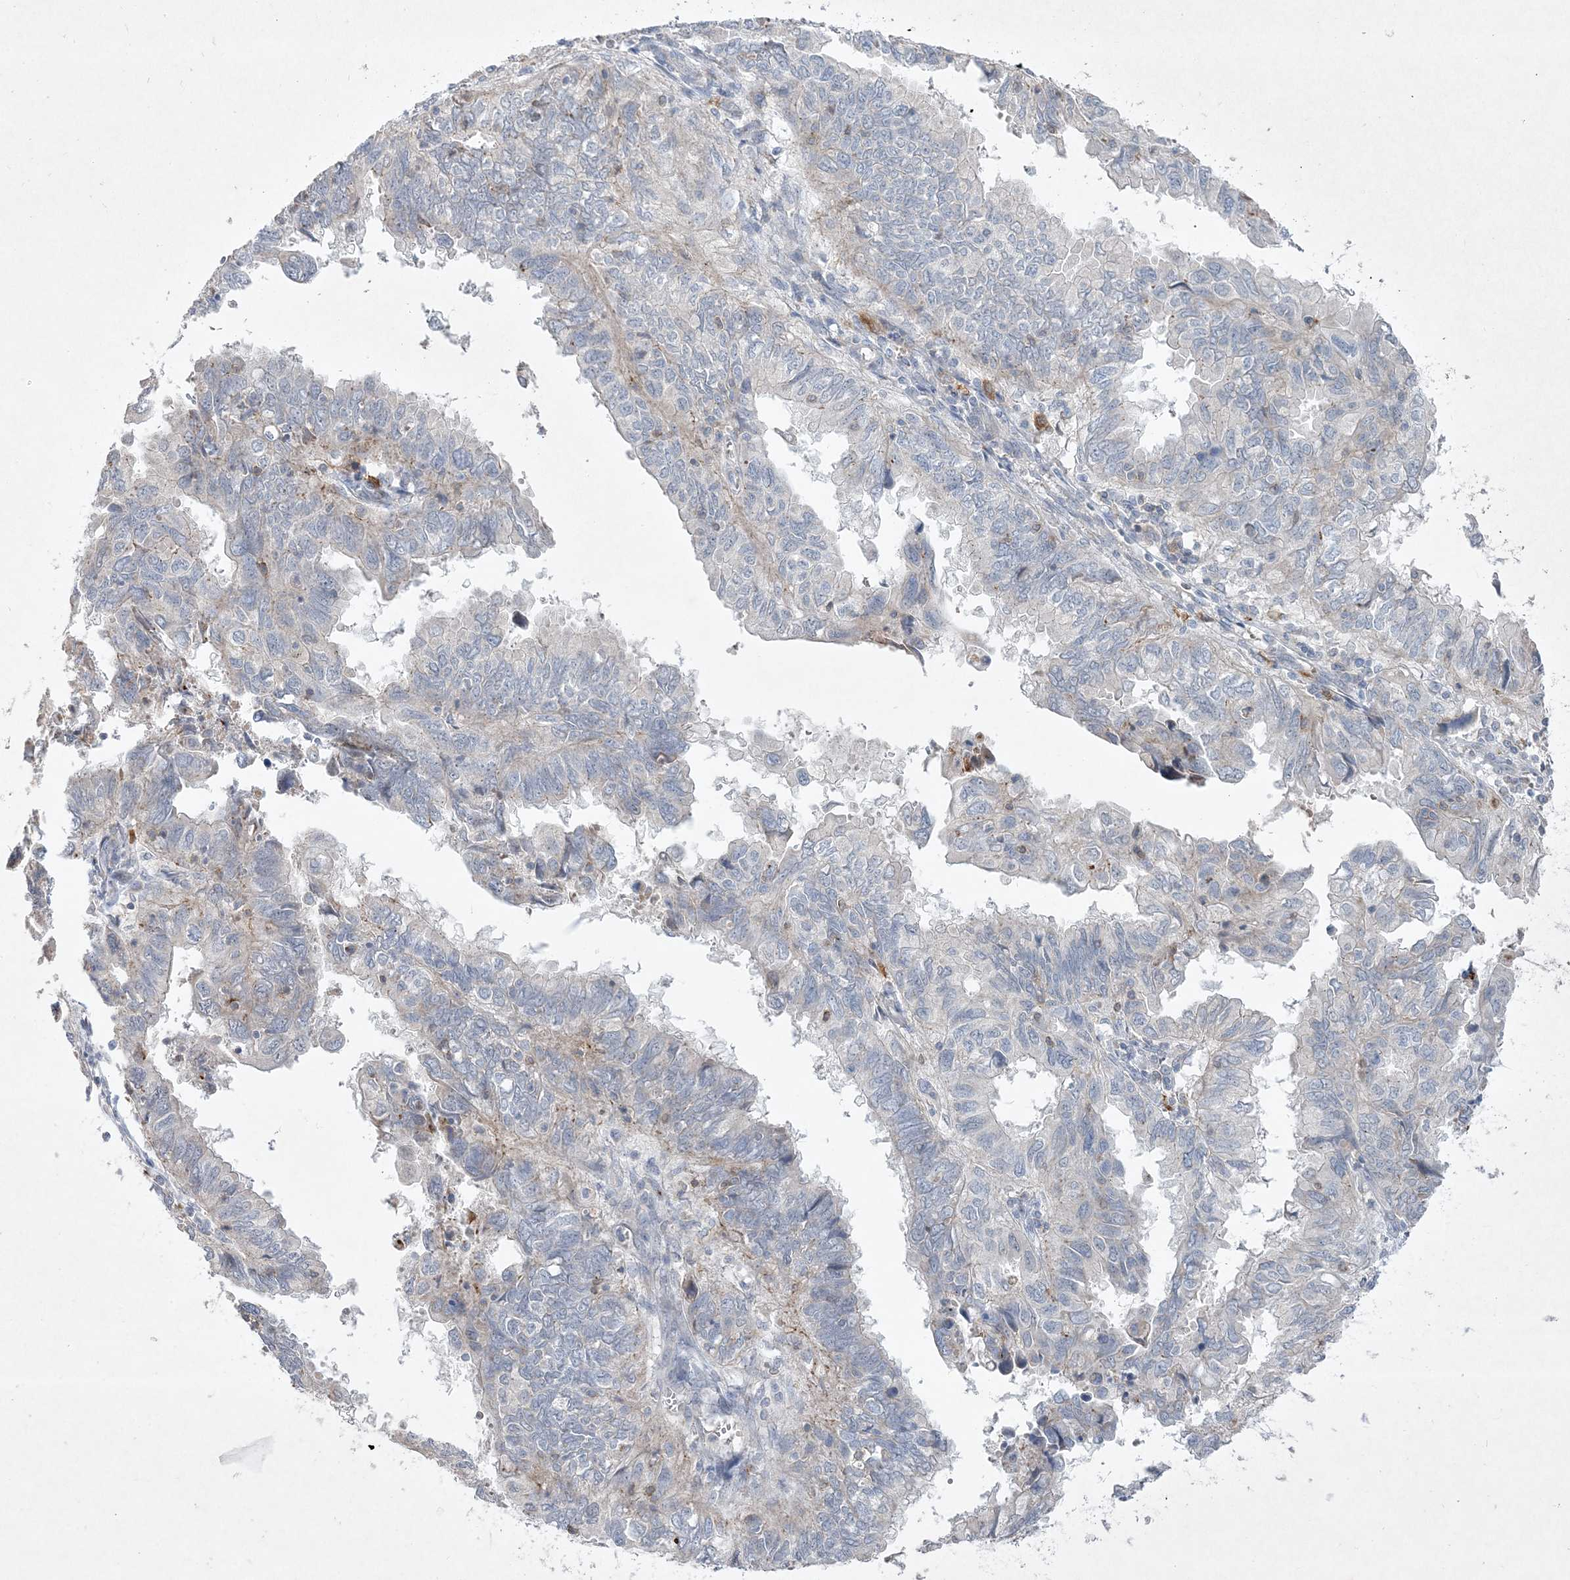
{"staining": {"intensity": "negative", "quantity": "none", "location": "none"}, "tissue": "endometrial cancer", "cell_type": "Tumor cells", "image_type": "cancer", "snomed": [{"axis": "morphology", "description": "Adenocarcinoma, NOS"}, {"axis": "topography", "description": "Uterus"}], "caption": "Immunohistochemical staining of human endometrial cancer (adenocarcinoma) shows no significant positivity in tumor cells.", "gene": "CLNK", "patient": {"sex": "female", "age": 77}}